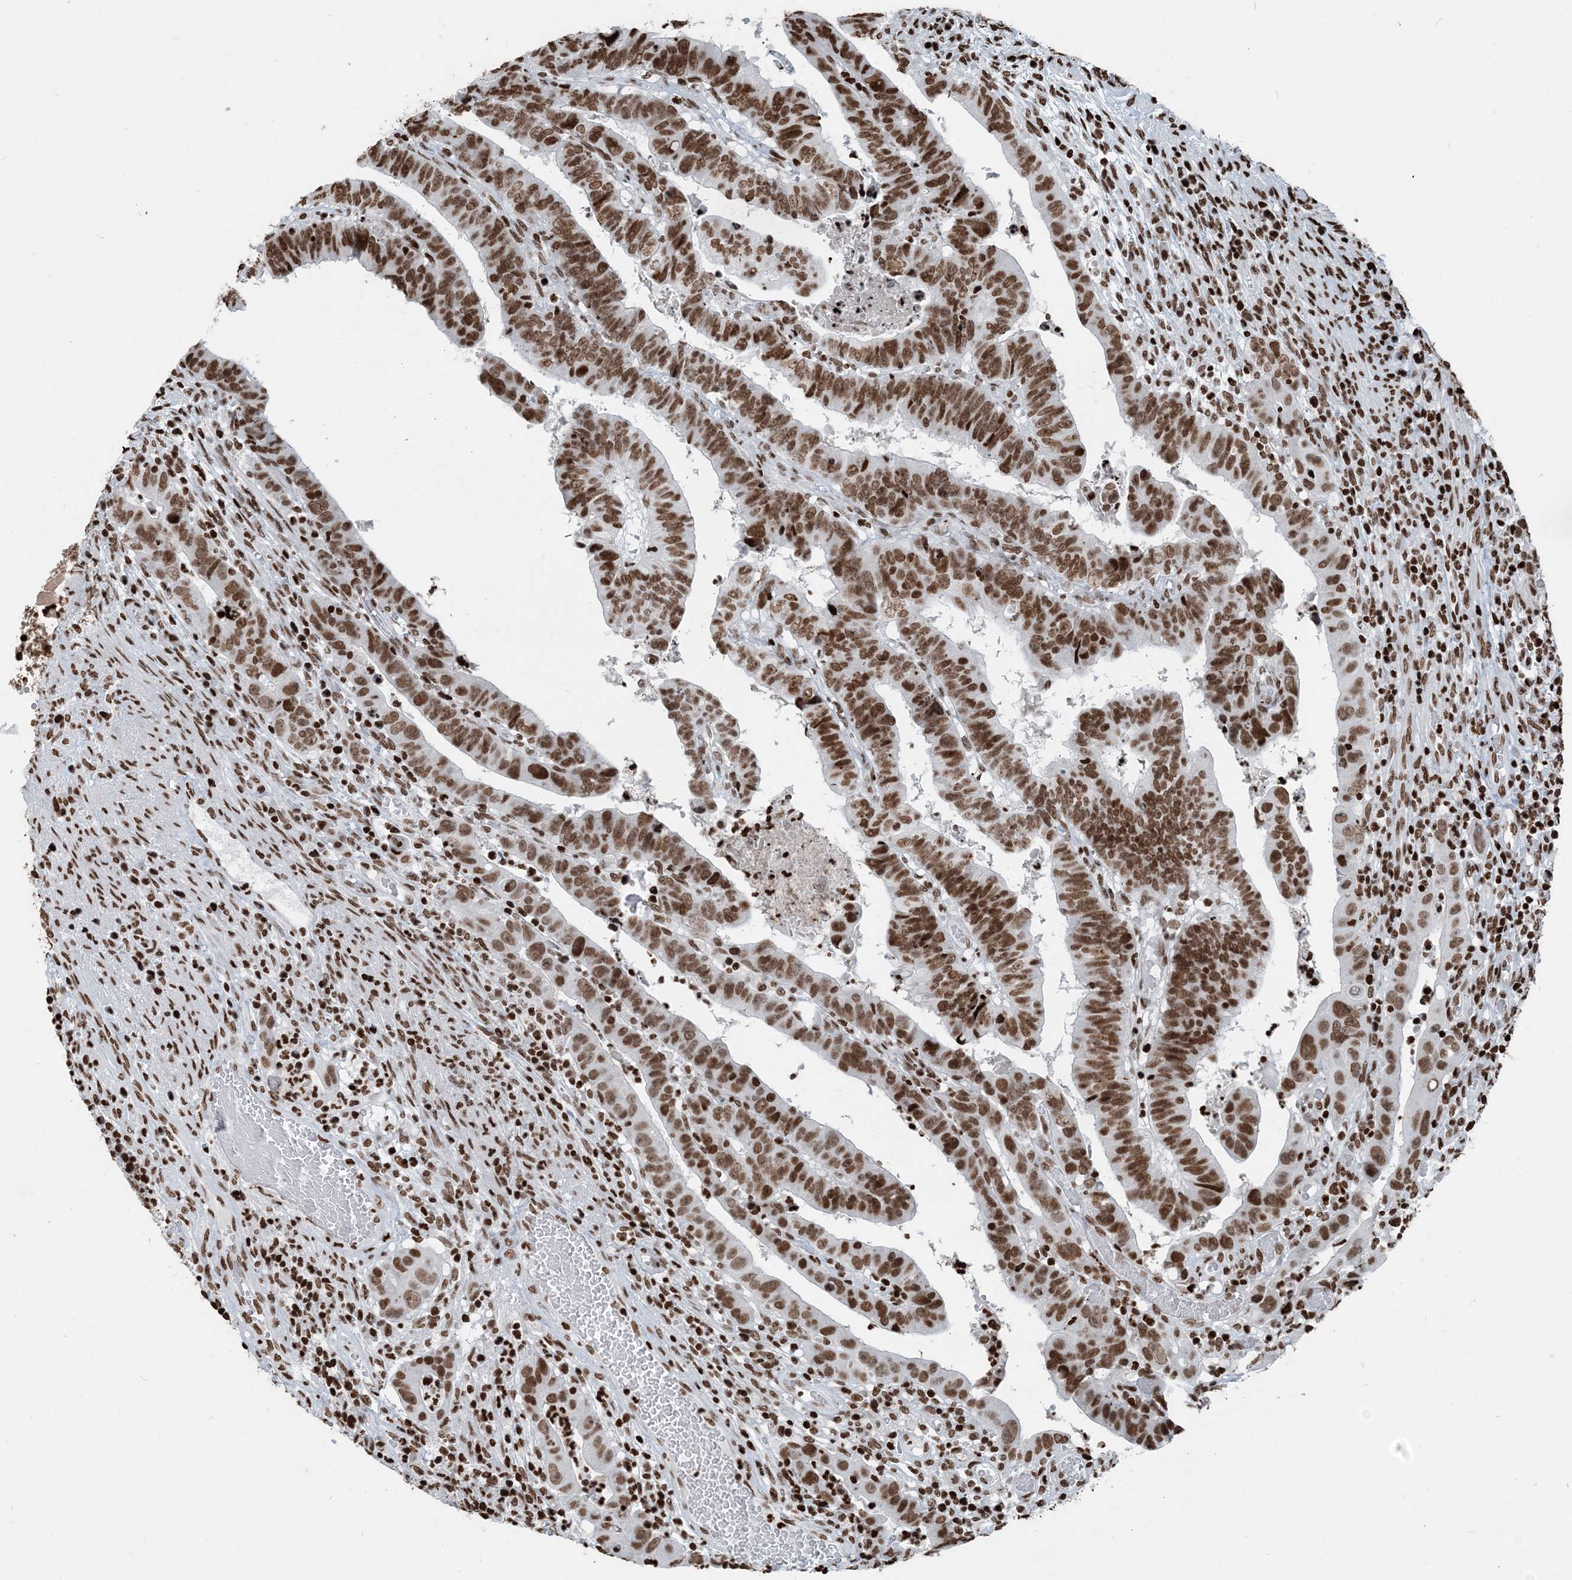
{"staining": {"intensity": "moderate", "quantity": ">75%", "location": "nuclear"}, "tissue": "colorectal cancer", "cell_type": "Tumor cells", "image_type": "cancer", "snomed": [{"axis": "morphology", "description": "Normal tissue, NOS"}, {"axis": "morphology", "description": "Adenocarcinoma, NOS"}, {"axis": "topography", "description": "Rectum"}], "caption": "A brown stain labels moderate nuclear staining of a protein in colorectal adenocarcinoma tumor cells. (IHC, brightfield microscopy, high magnification).", "gene": "H3-3B", "patient": {"sex": "female", "age": 65}}